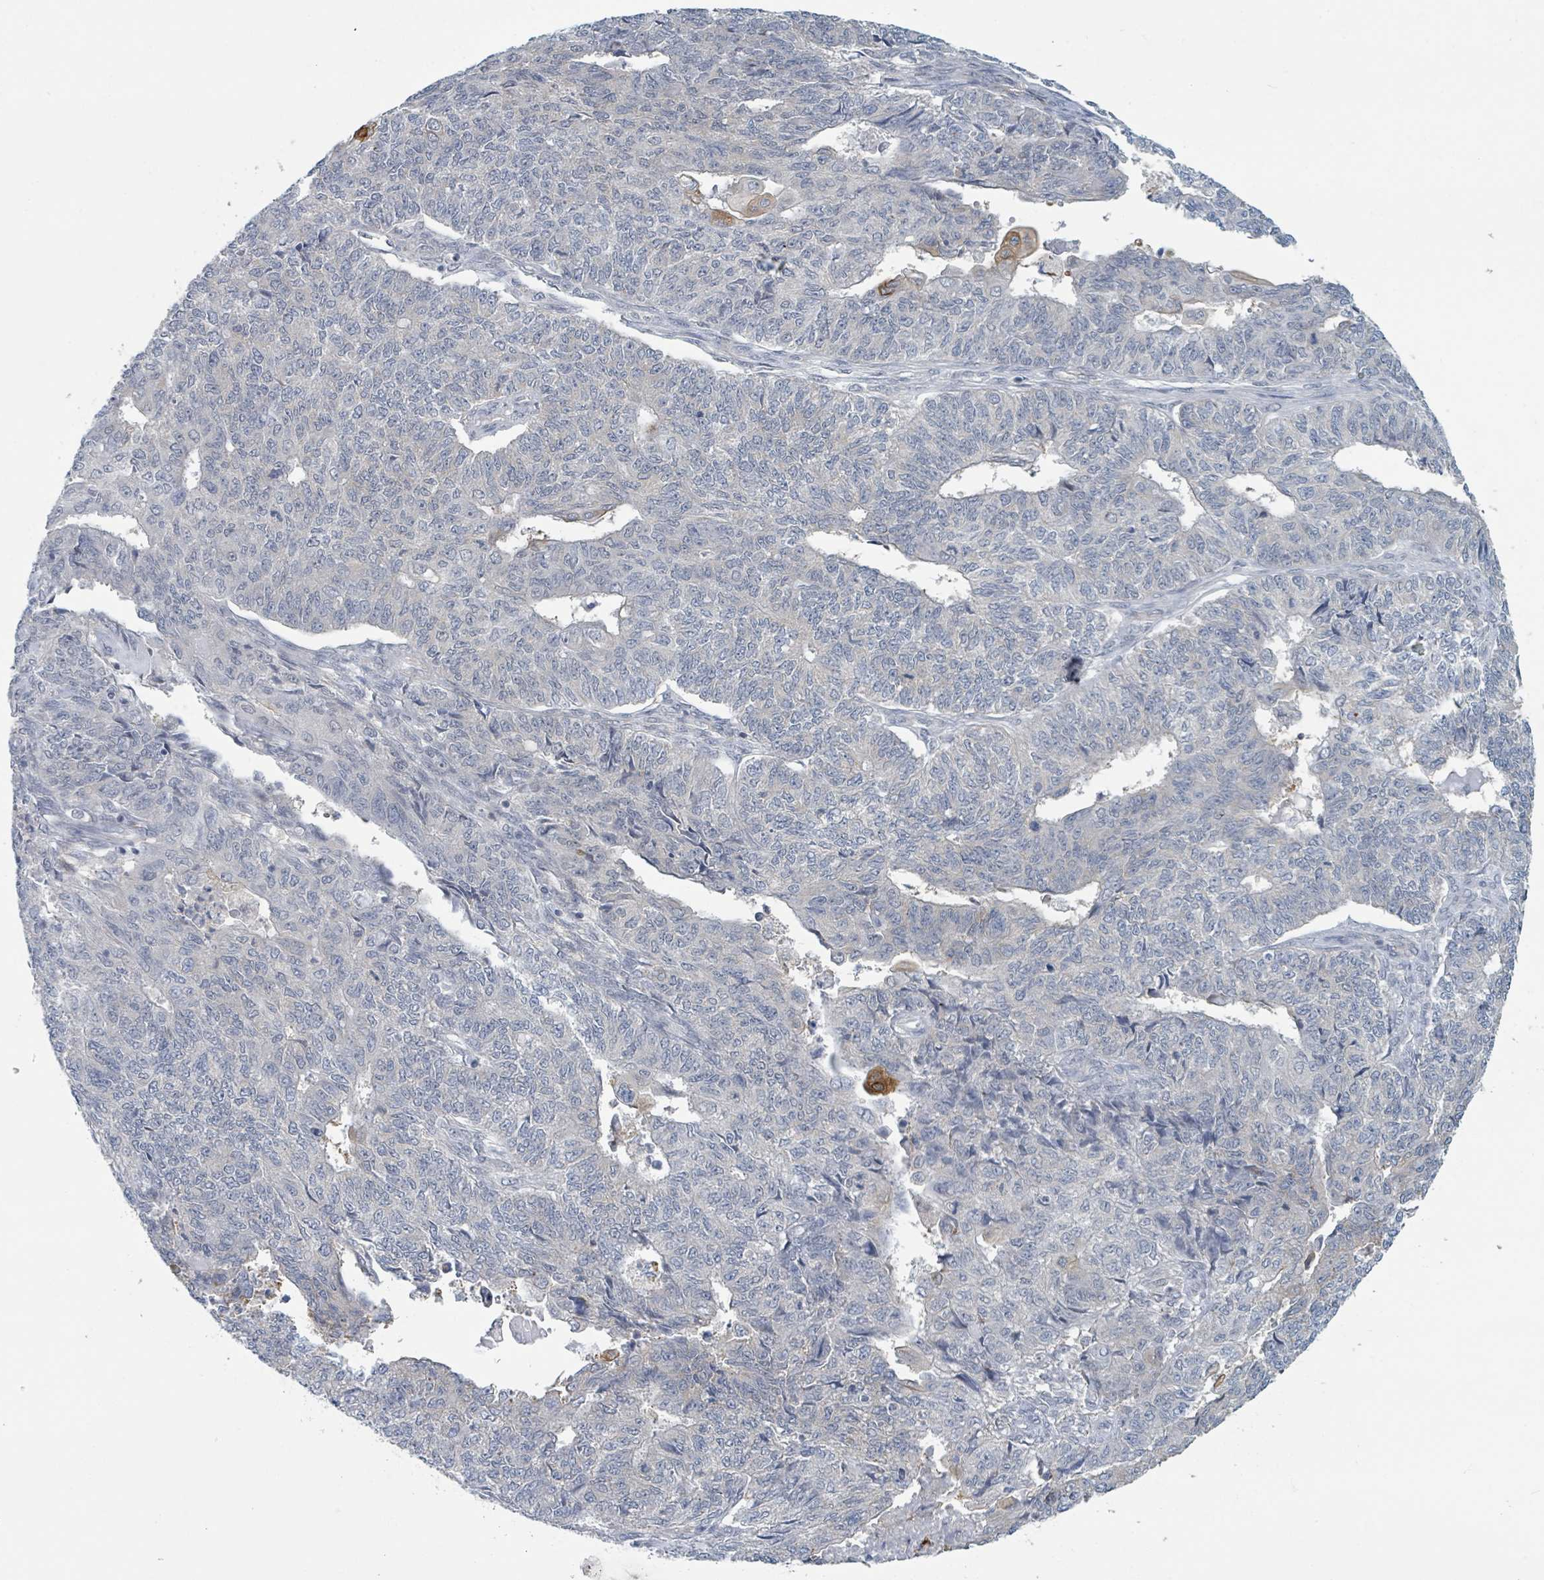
{"staining": {"intensity": "negative", "quantity": "none", "location": "none"}, "tissue": "endometrial cancer", "cell_type": "Tumor cells", "image_type": "cancer", "snomed": [{"axis": "morphology", "description": "Adenocarcinoma, NOS"}, {"axis": "topography", "description": "Endometrium"}], "caption": "This is a photomicrograph of immunohistochemistry staining of endometrial adenocarcinoma, which shows no positivity in tumor cells.", "gene": "ANKRD55", "patient": {"sex": "female", "age": 32}}